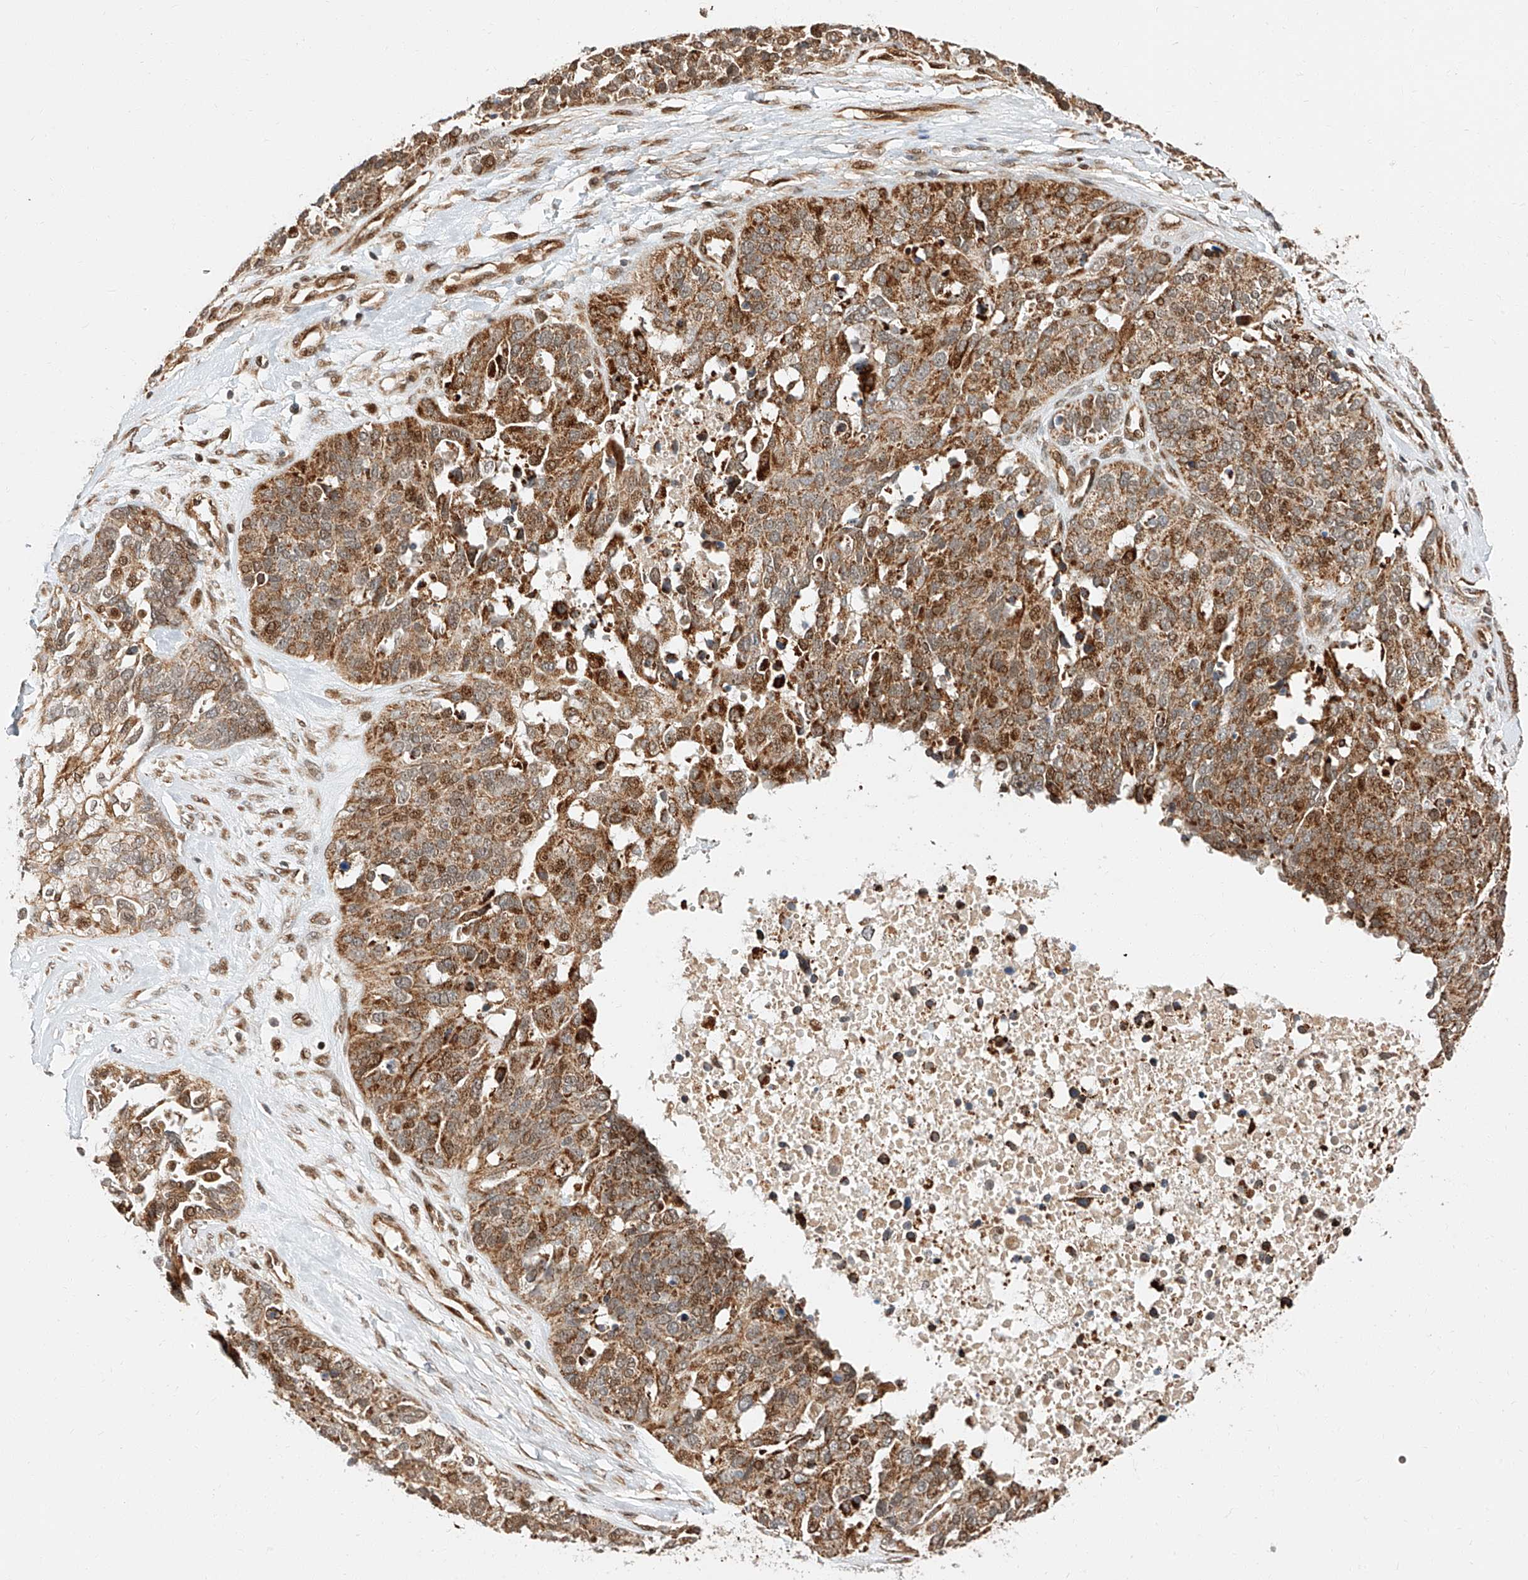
{"staining": {"intensity": "moderate", "quantity": ">75%", "location": "cytoplasmic/membranous,nuclear"}, "tissue": "ovarian cancer", "cell_type": "Tumor cells", "image_type": "cancer", "snomed": [{"axis": "morphology", "description": "Cystadenocarcinoma, serous, NOS"}, {"axis": "topography", "description": "Ovary"}], "caption": "DAB immunohistochemical staining of ovarian cancer (serous cystadenocarcinoma) reveals moderate cytoplasmic/membranous and nuclear protein staining in about >75% of tumor cells.", "gene": "THTPA", "patient": {"sex": "female", "age": 44}}